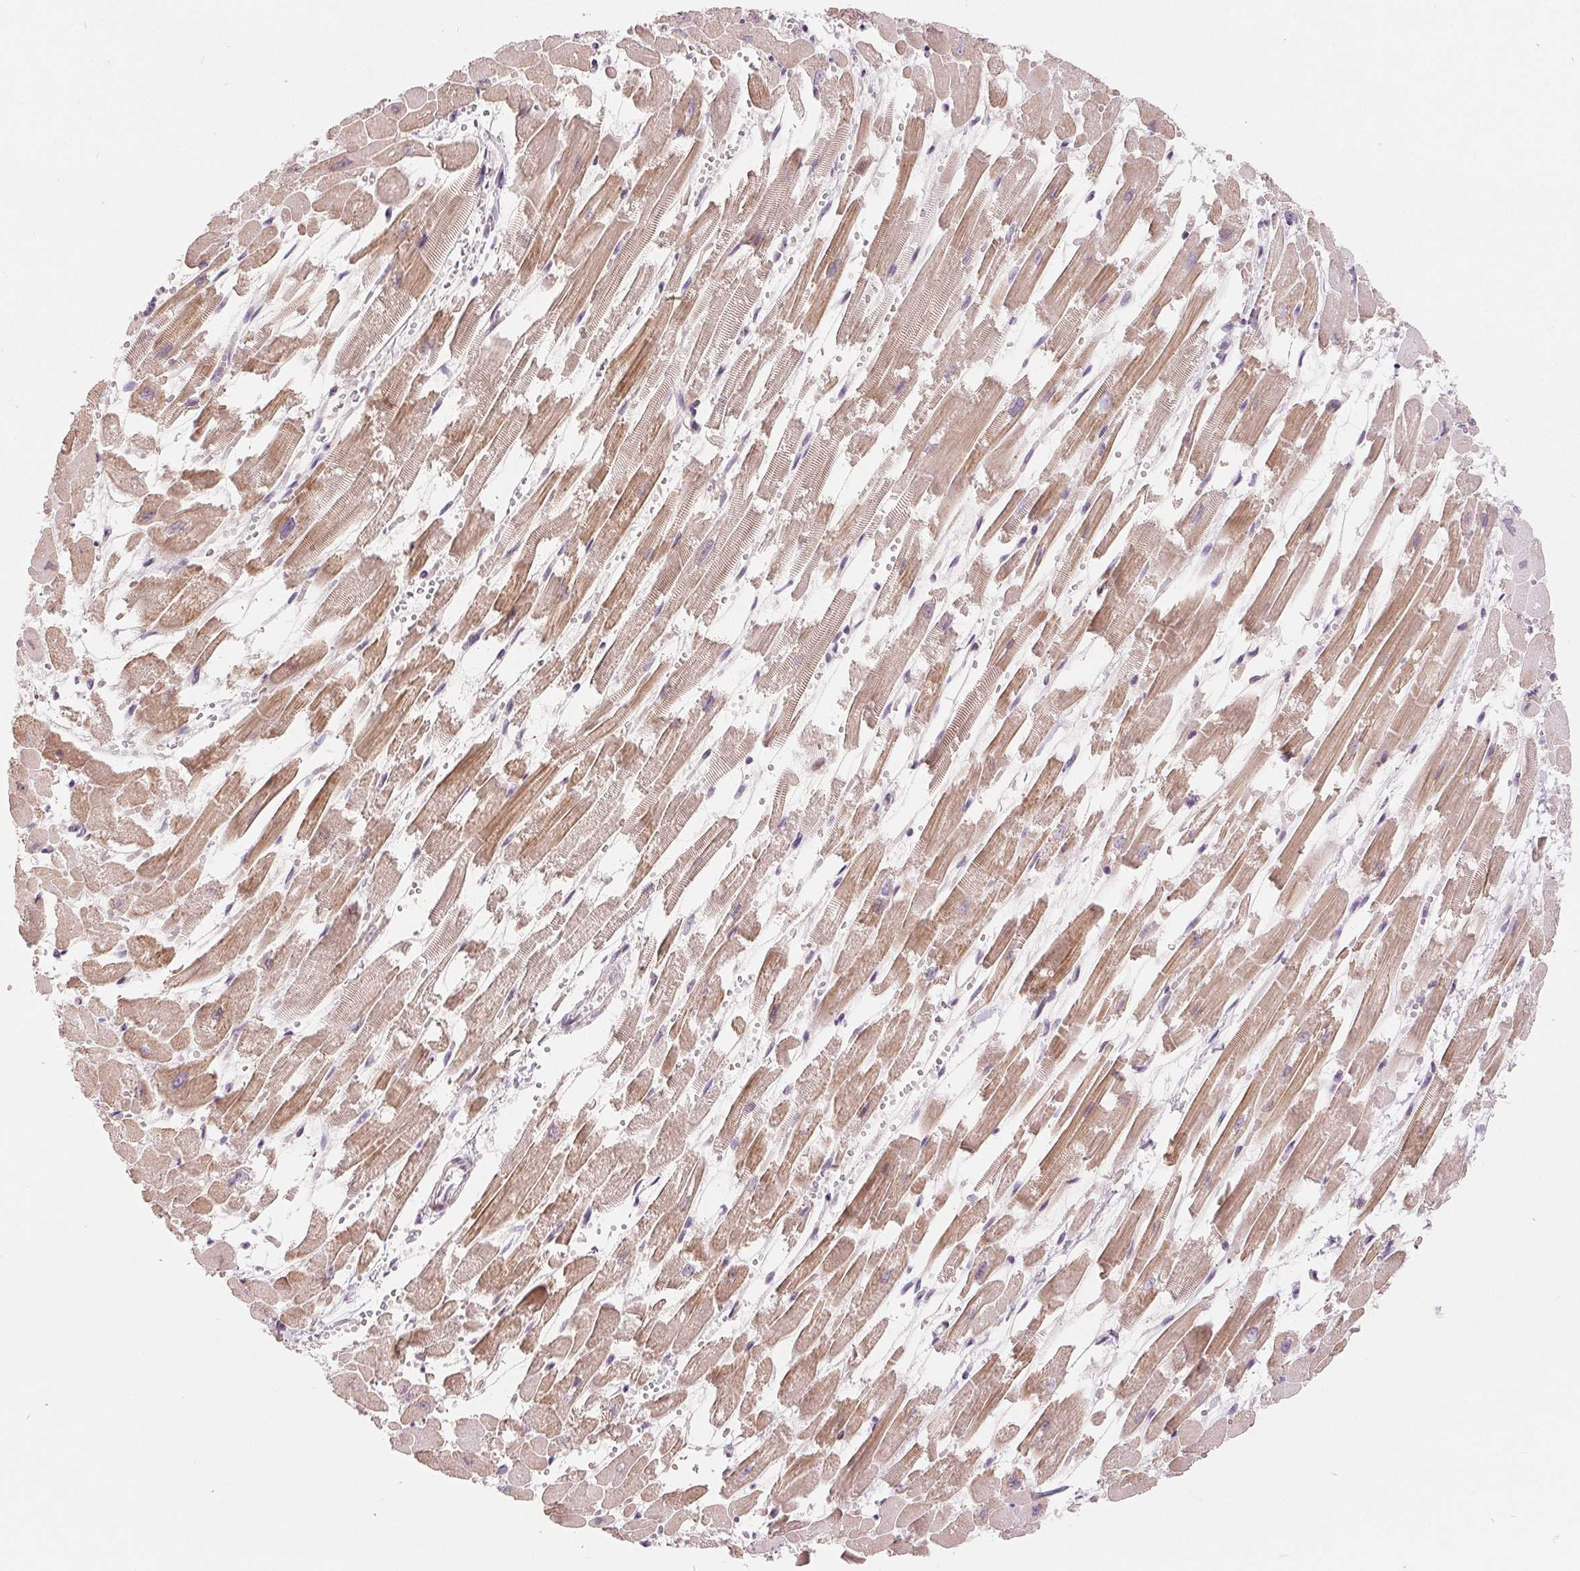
{"staining": {"intensity": "moderate", "quantity": "25%-75%", "location": "cytoplasmic/membranous,nuclear"}, "tissue": "heart muscle", "cell_type": "Cardiomyocytes", "image_type": "normal", "snomed": [{"axis": "morphology", "description": "Normal tissue, NOS"}, {"axis": "topography", "description": "Heart"}], "caption": "Cardiomyocytes reveal medium levels of moderate cytoplasmic/membranous,nuclear staining in about 25%-75% of cells in normal human heart muscle.", "gene": "NRG2", "patient": {"sex": "female", "age": 52}}